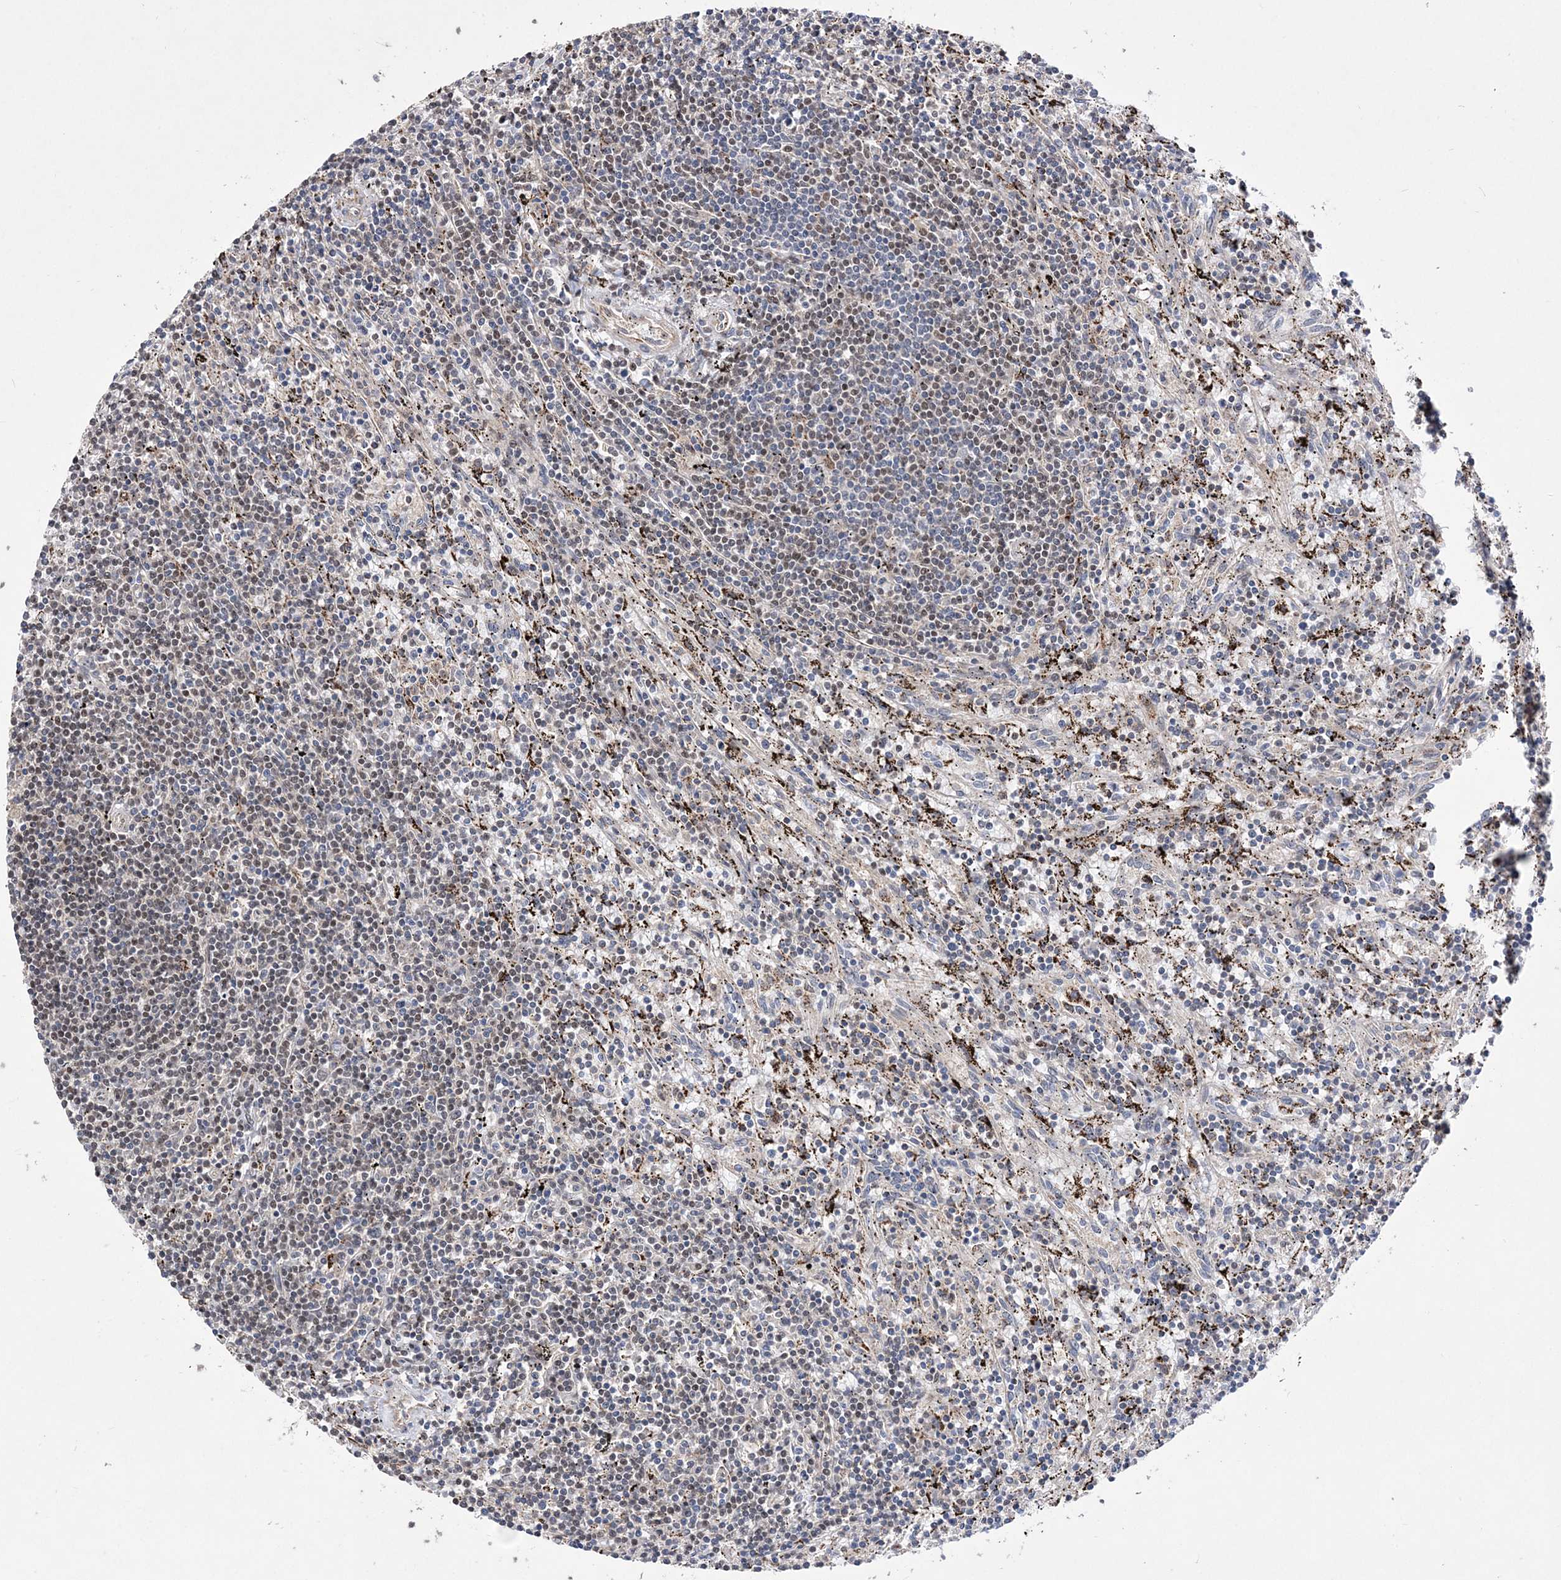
{"staining": {"intensity": "weak", "quantity": "25%-75%", "location": "nuclear"}, "tissue": "lymphoma", "cell_type": "Tumor cells", "image_type": "cancer", "snomed": [{"axis": "morphology", "description": "Malignant lymphoma, non-Hodgkin's type, Low grade"}, {"axis": "topography", "description": "Spleen"}], "caption": "Tumor cells demonstrate weak nuclear expression in about 25%-75% of cells in malignant lymphoma, non-Hodgkin's type (low-grade).", "gene": "BOD1L1", "patient": {"sex": "male", "age": 76}}